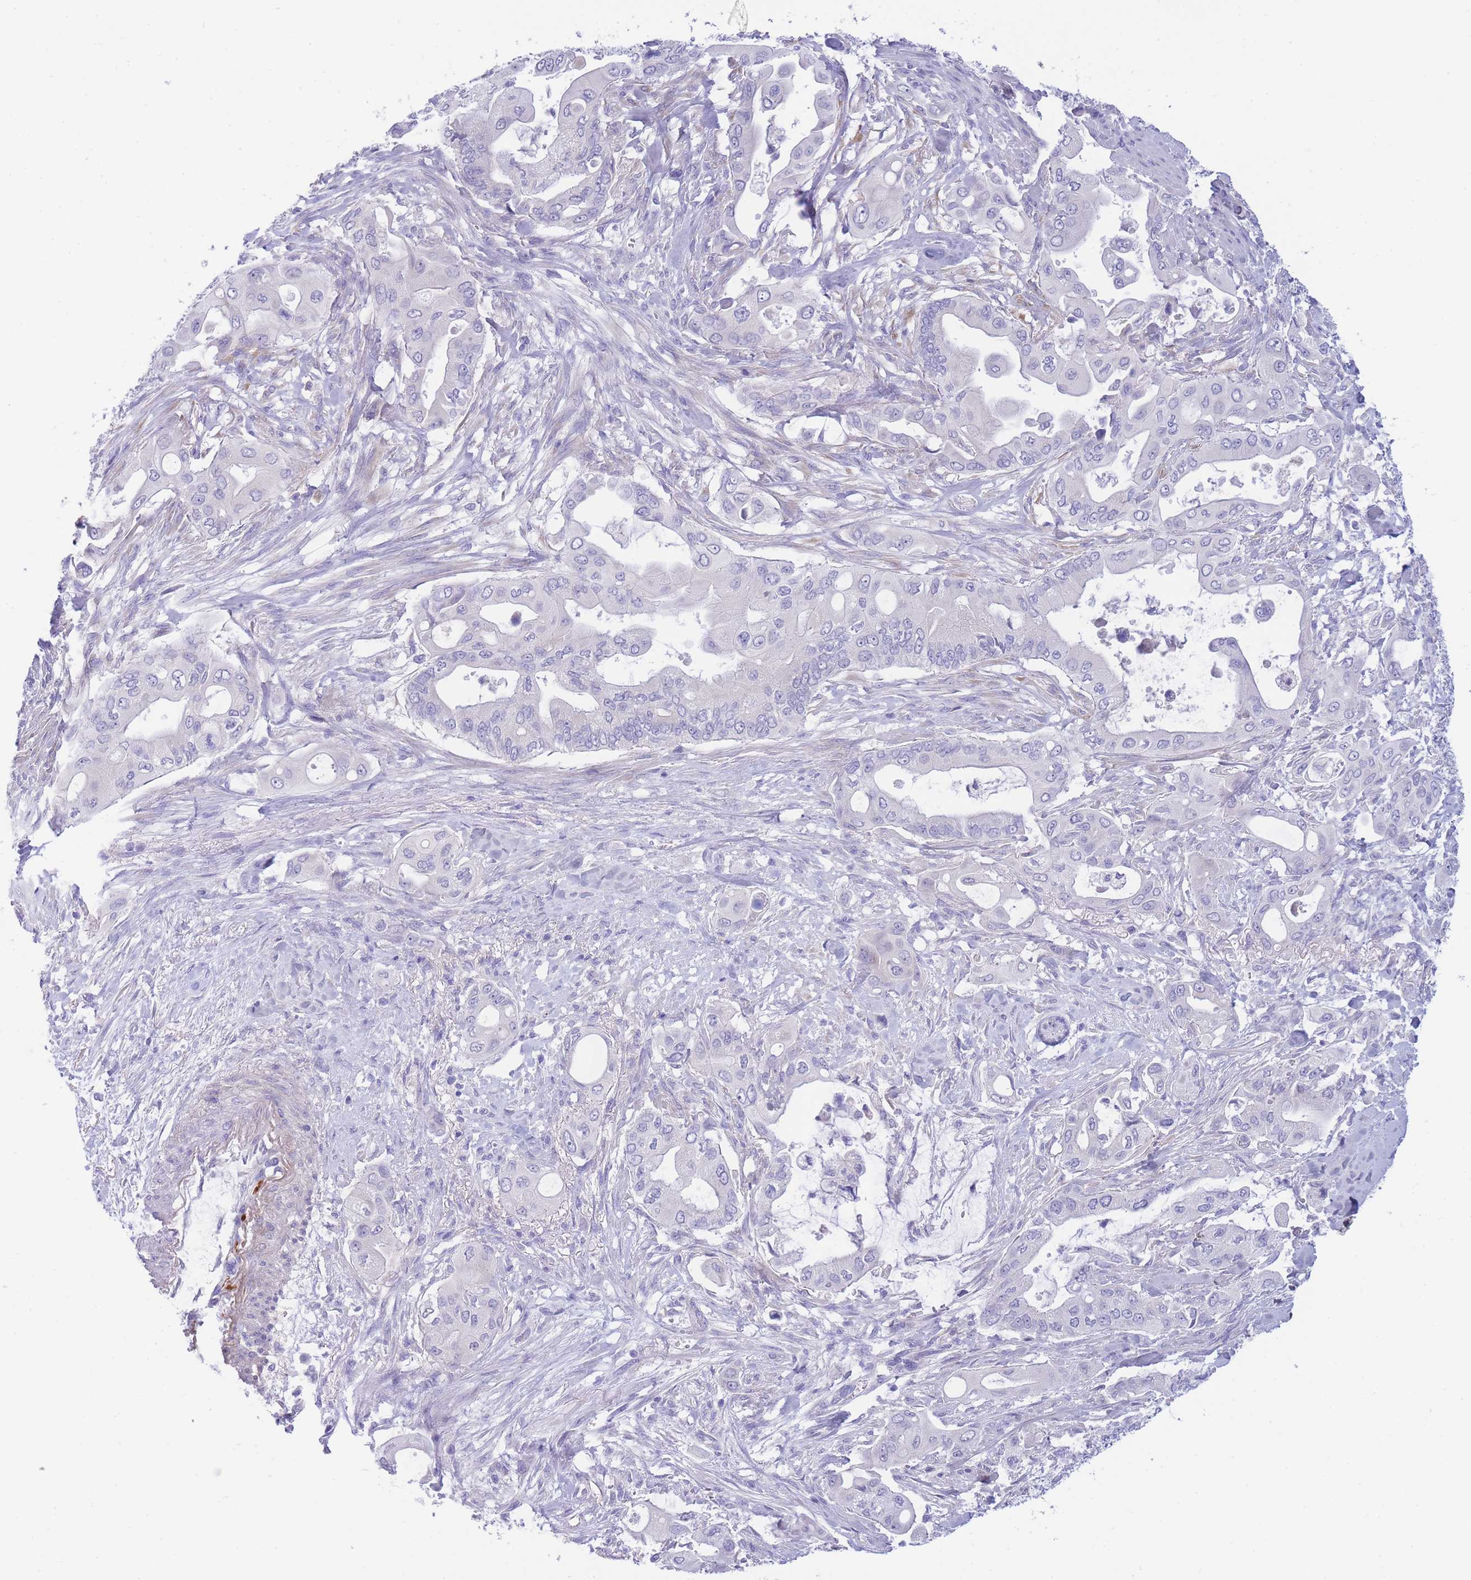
{"staining": {"intensity": "negative", "quantity": "none", "location": "none"}, "tissue": "pancreatic cancer", "cell_type": "Tumor cells", "image_type": "cancer", "snomed": [{"axis": "morphology", "description": "Adenocarcinoma, NOS"}, {"axis": "topography", "description": "Pancreas"}], "caption": "The immunohistochemistry photomicrograph has no significant staining in tumor cells of pancreatic adenocarcinoma tissue. The staining is performed using DAB (3,3'-diaminobenzidine) brown chromogen with nuclei counter-stained in using hematoxylin.", "gene": "PCDHB3", "patient": {"sex": "male", "age": 57}}